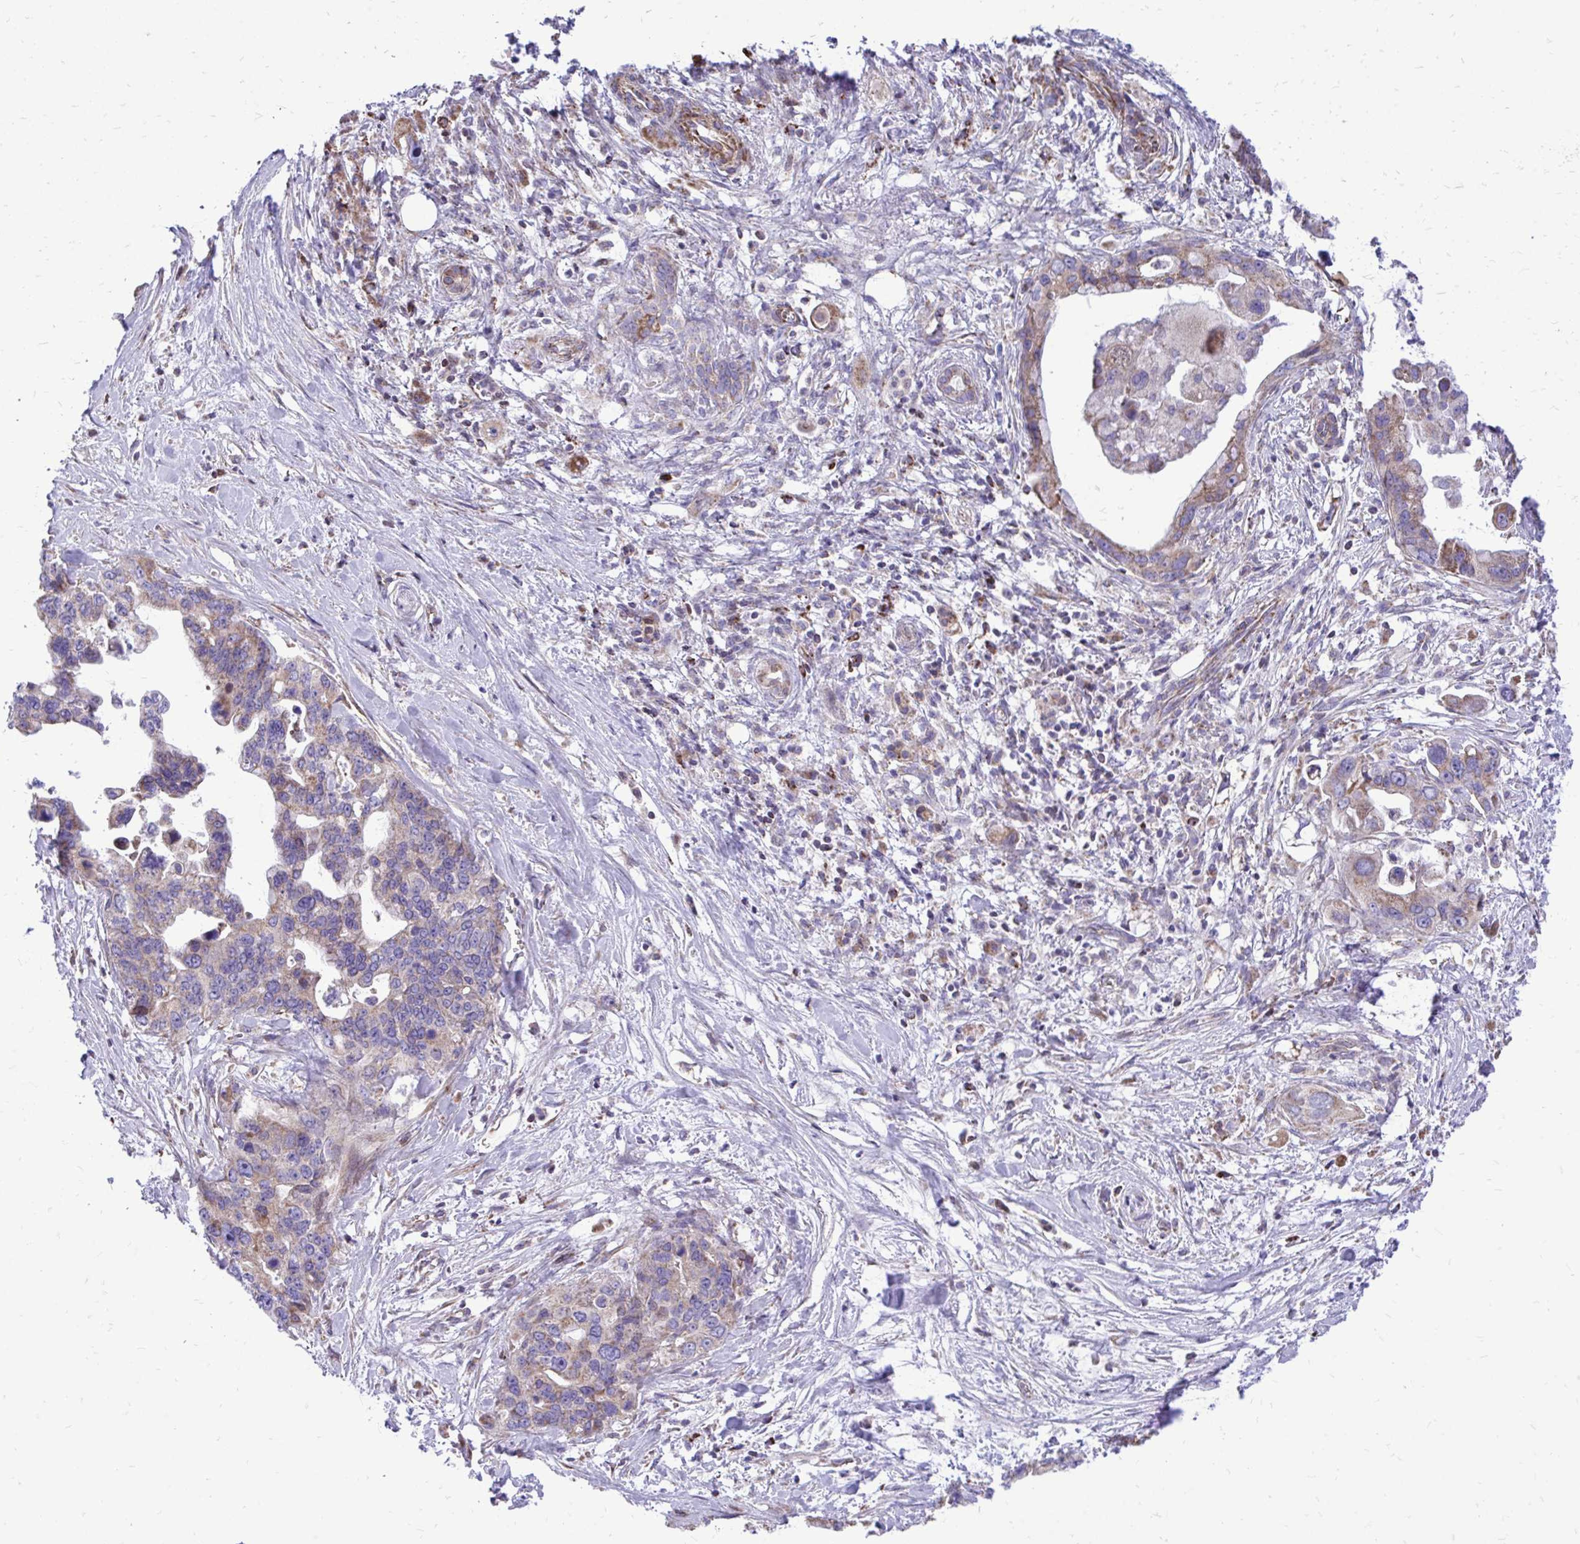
{"staining": {"intensity": "moderate", "quantity": "25%-75%", "location": "cytoplasmic/membranous"}, "tissue": "pancreatic cancer", "cell_type": "Tumor cells", "image_type": "cancer", "snomed": [{"axis": "morphology", "description": "Adenocarcinoma, NOS"}, {"axis": "topography", "description": "Pancreas"}], "caption": "Human pancreatic cancer stained for a protein (brown) reveals moderate cytoplasmic/membranous positive positivity in approximately 25%-75% of tumor cells.", "gene": "ATP13A2", "patient": {"sex": "female", "age": 83}}